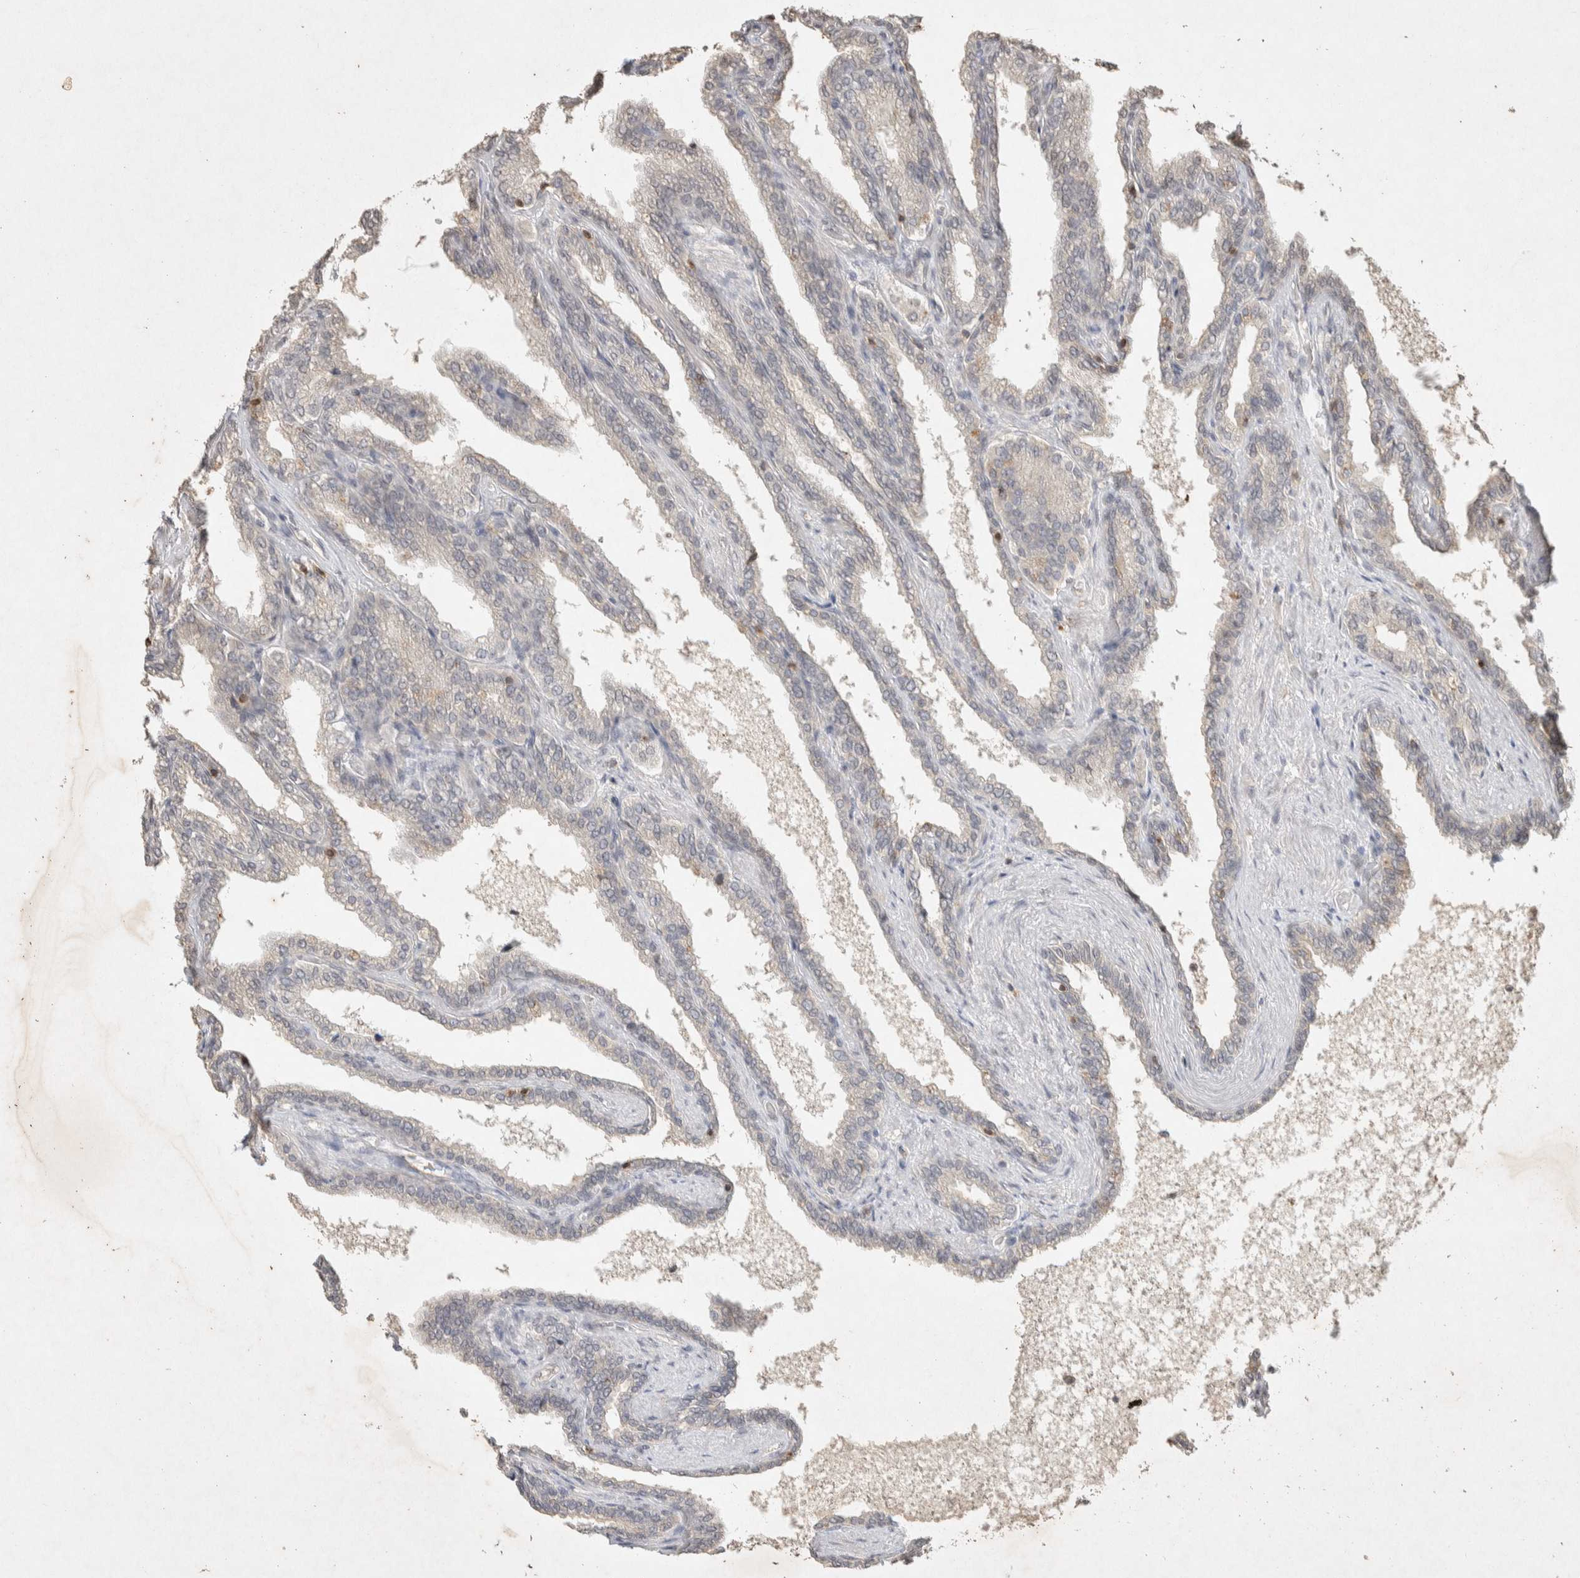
{"staining": {"intensity": "negative", "quantity": "none", "location": "none"}, "tissue": "seminal vesicle", "cell_type": "Glandular cells", "image_type": "normal", "snomed": [{"axis": "morphology", "description": "Normal tissue, NOS"}, {"axis": "topography", "description": "Seminal veicle"}], "caption": "Glandular cells show no significant staining in unremarkable seminal vesicle. (Stains: DAB IHC with hematoxylin counter stain, Microscopy: brightfield microscopy at high magnification).", "gene": "RAC2", "patient": {"sex": "male", "age": 46}}